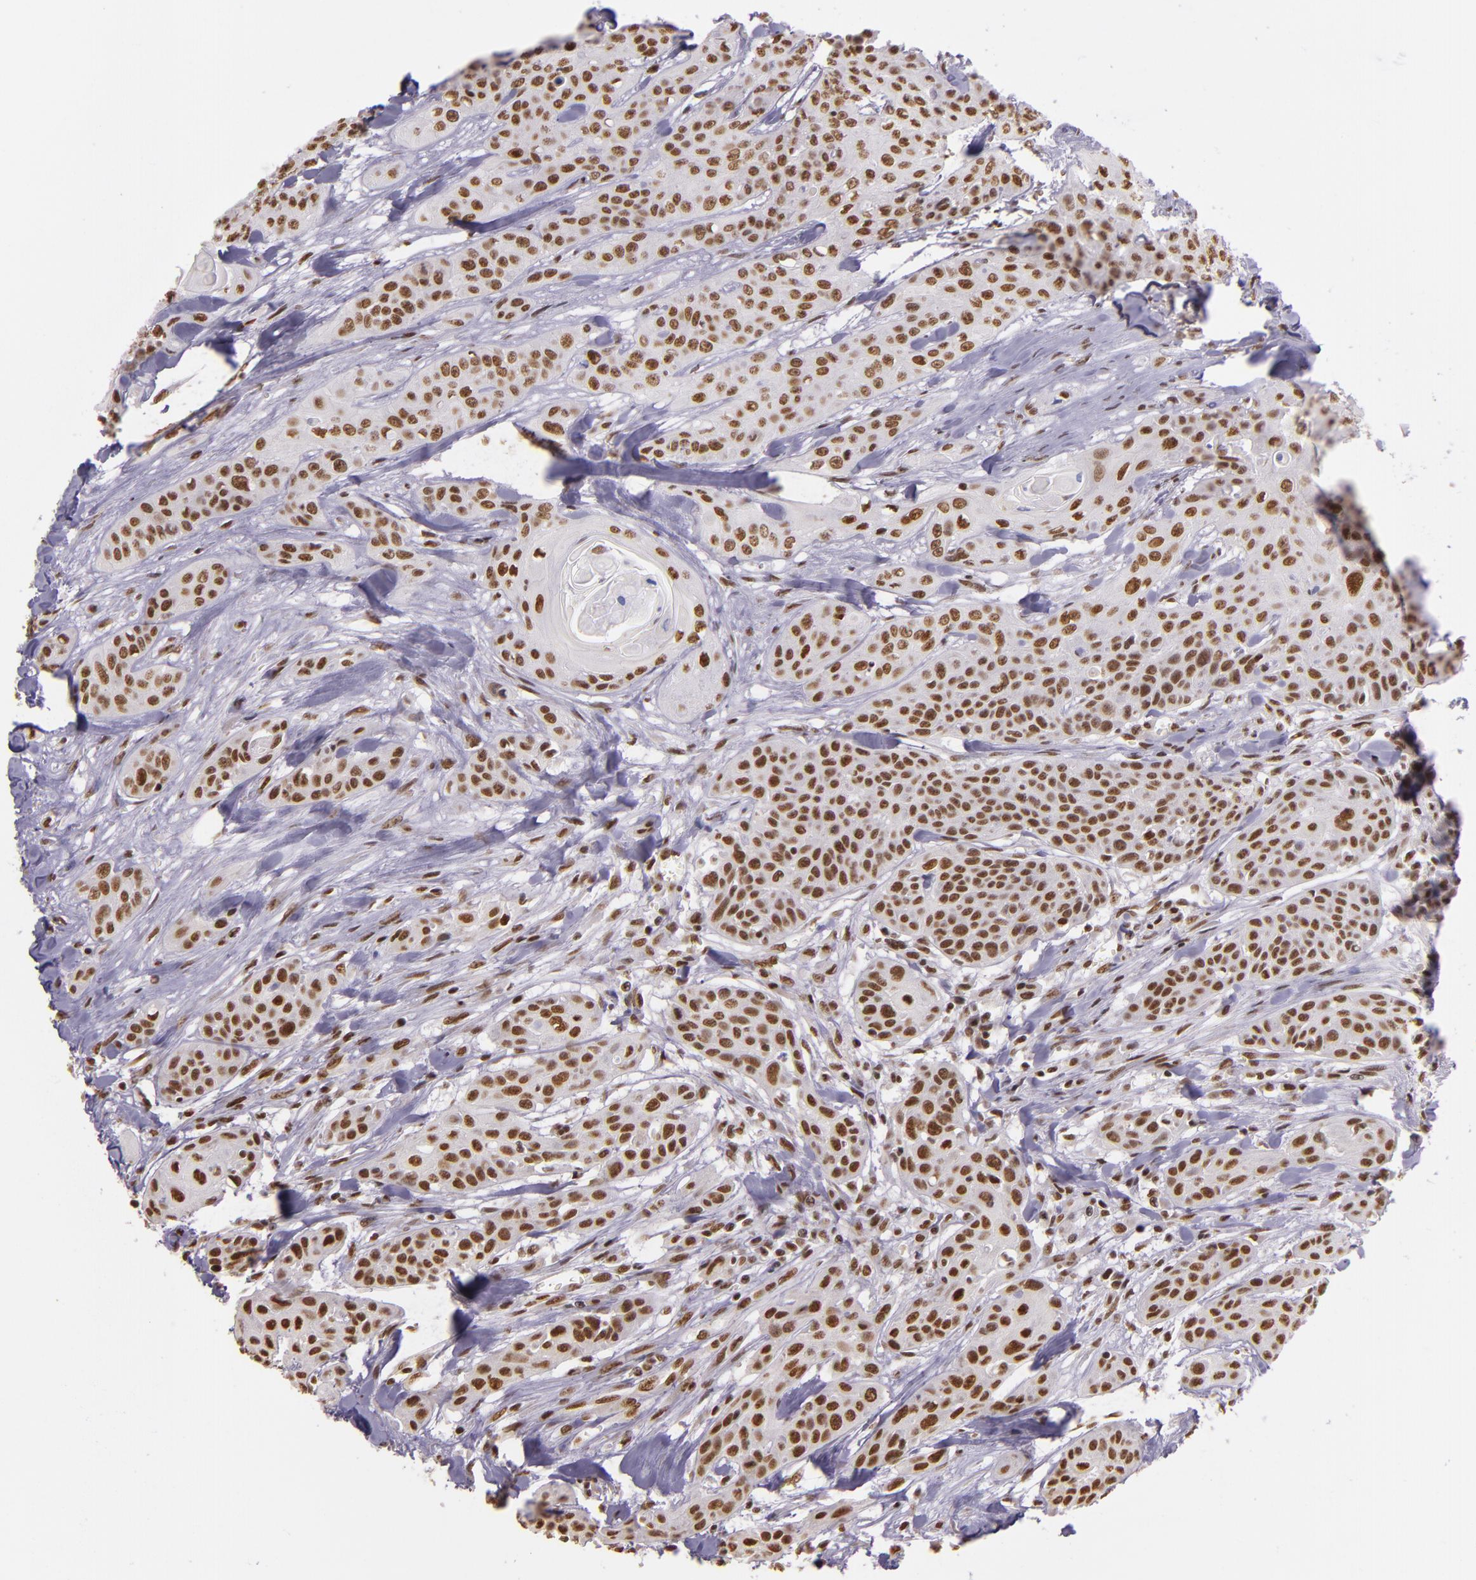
{"staining": {"intensity": "moderate", "quantity": ">75%", "location": "nuclear"}, "tissue": "head and neck cancer", "cell_type": "Tumor cells", "image_type": "cancer", "snomed": [{"axis": "morphology", "description": "Squamous cell carcinoma, NOS"}, {"axis": "morphology", "description": "Squamous cell carcinoma, metastatic, NOS"}, {"axis": "topography", "description": "Lymph node"}, {"axis": "topography", "description": "Salivary gland"}, {"axis": "topography", "description": "Head-Neck"}], "caption": "This is a histology image of immunohistochemistry (IHC) staining of head and neck cancer (squamous cell carcinoma), which shows moderate staining in the nuclear of tumor cells.", "gene": "USF1", "patient": {"sex": "female", "age": 74}}